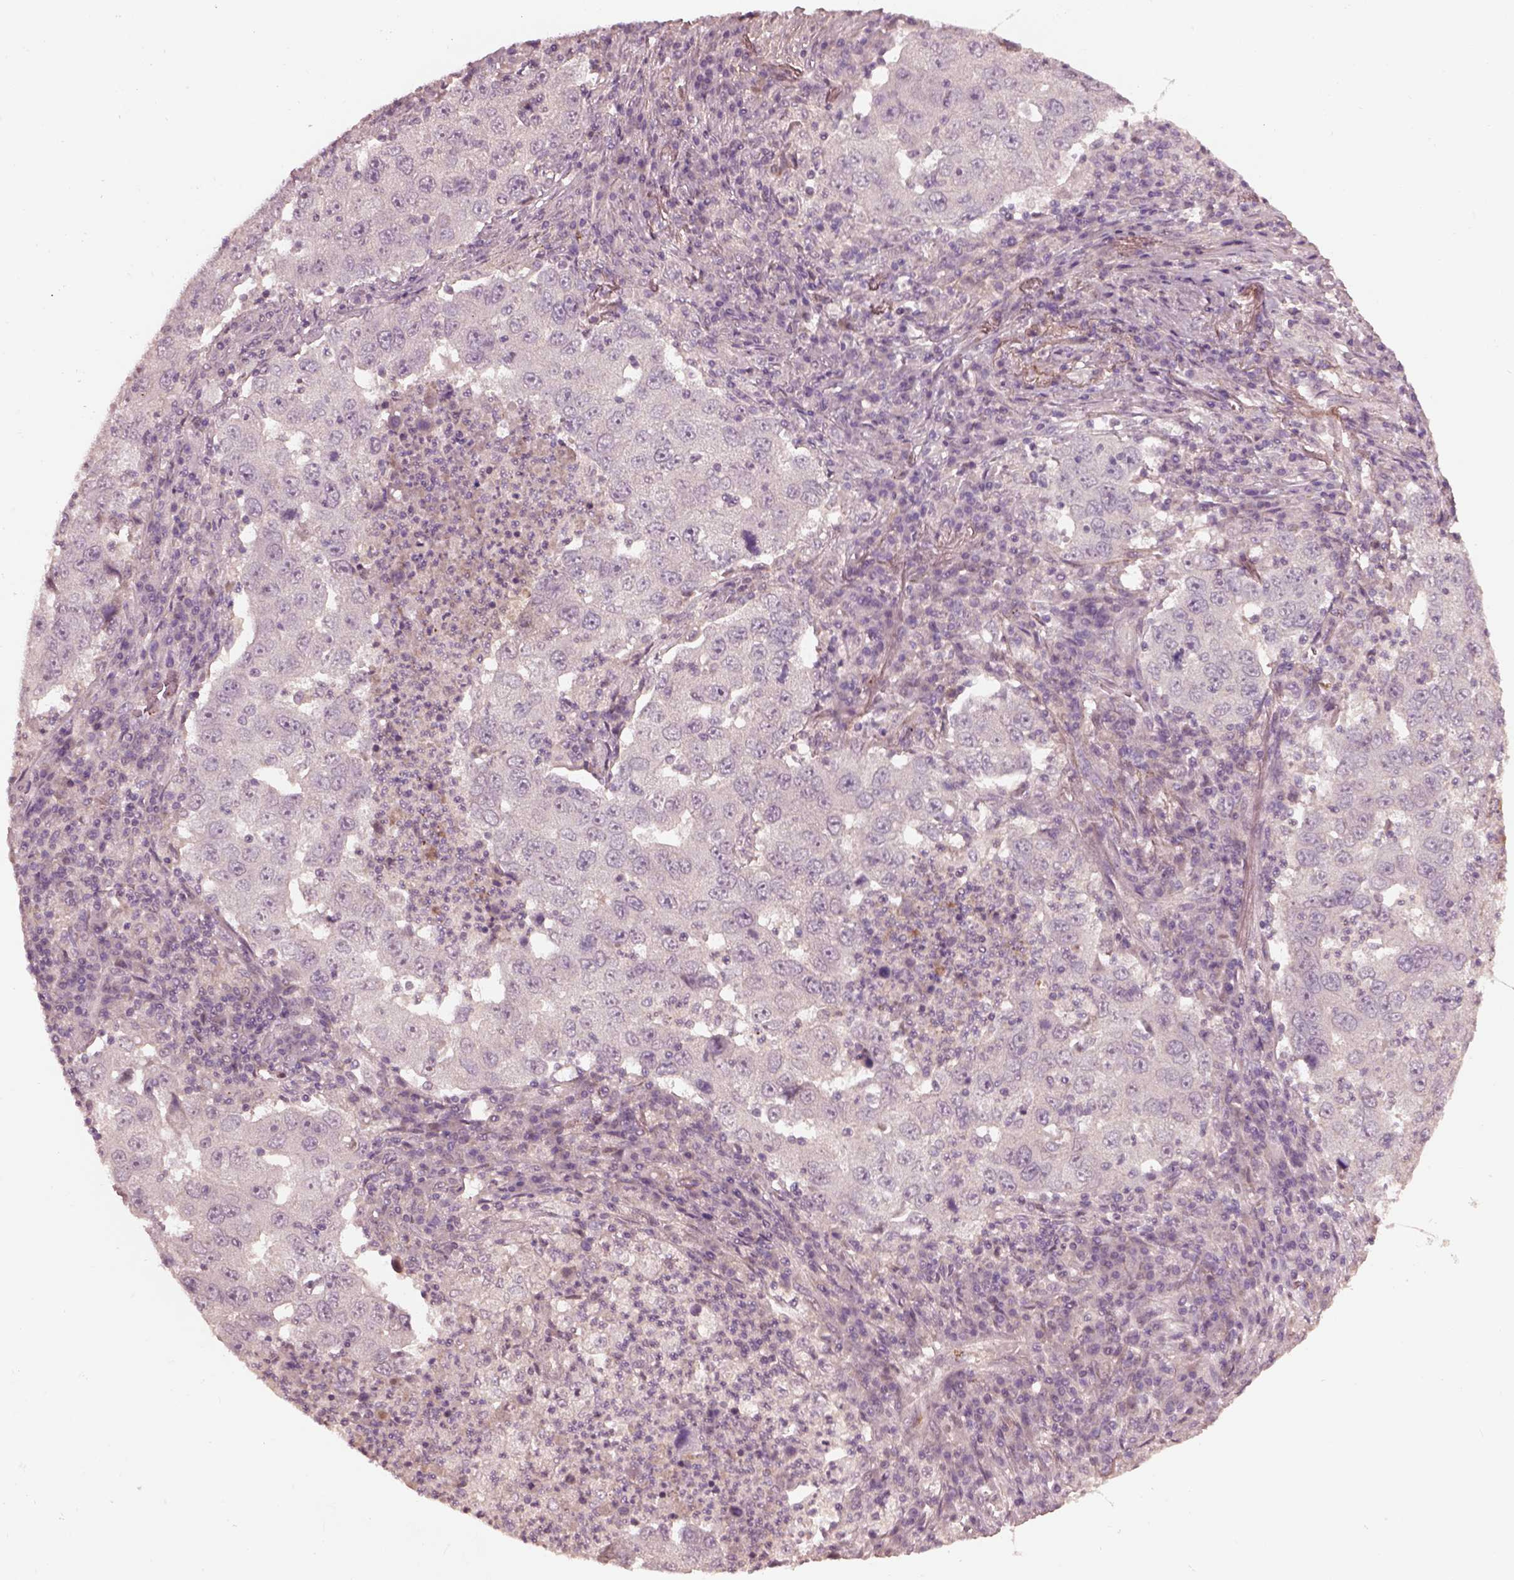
{"staining": {"intensity": "negative", "quantity": "none", "location": "none"}, "tissue": "lung cancer", "cell_type": "Tumor cells", "image_type": "cancer", "snomed": [{"axis": "morphology", "description": "Adenocarcinoma, NOS"}, {"axis": "topography", "description": "Lung"}], "caption": "The photomicrograph displays no staining of tumor cells in lung cancer. Nuclei are stained in blue.", "gene": "EFEMP1", "patient": {"sex": "male", "age": 73}}